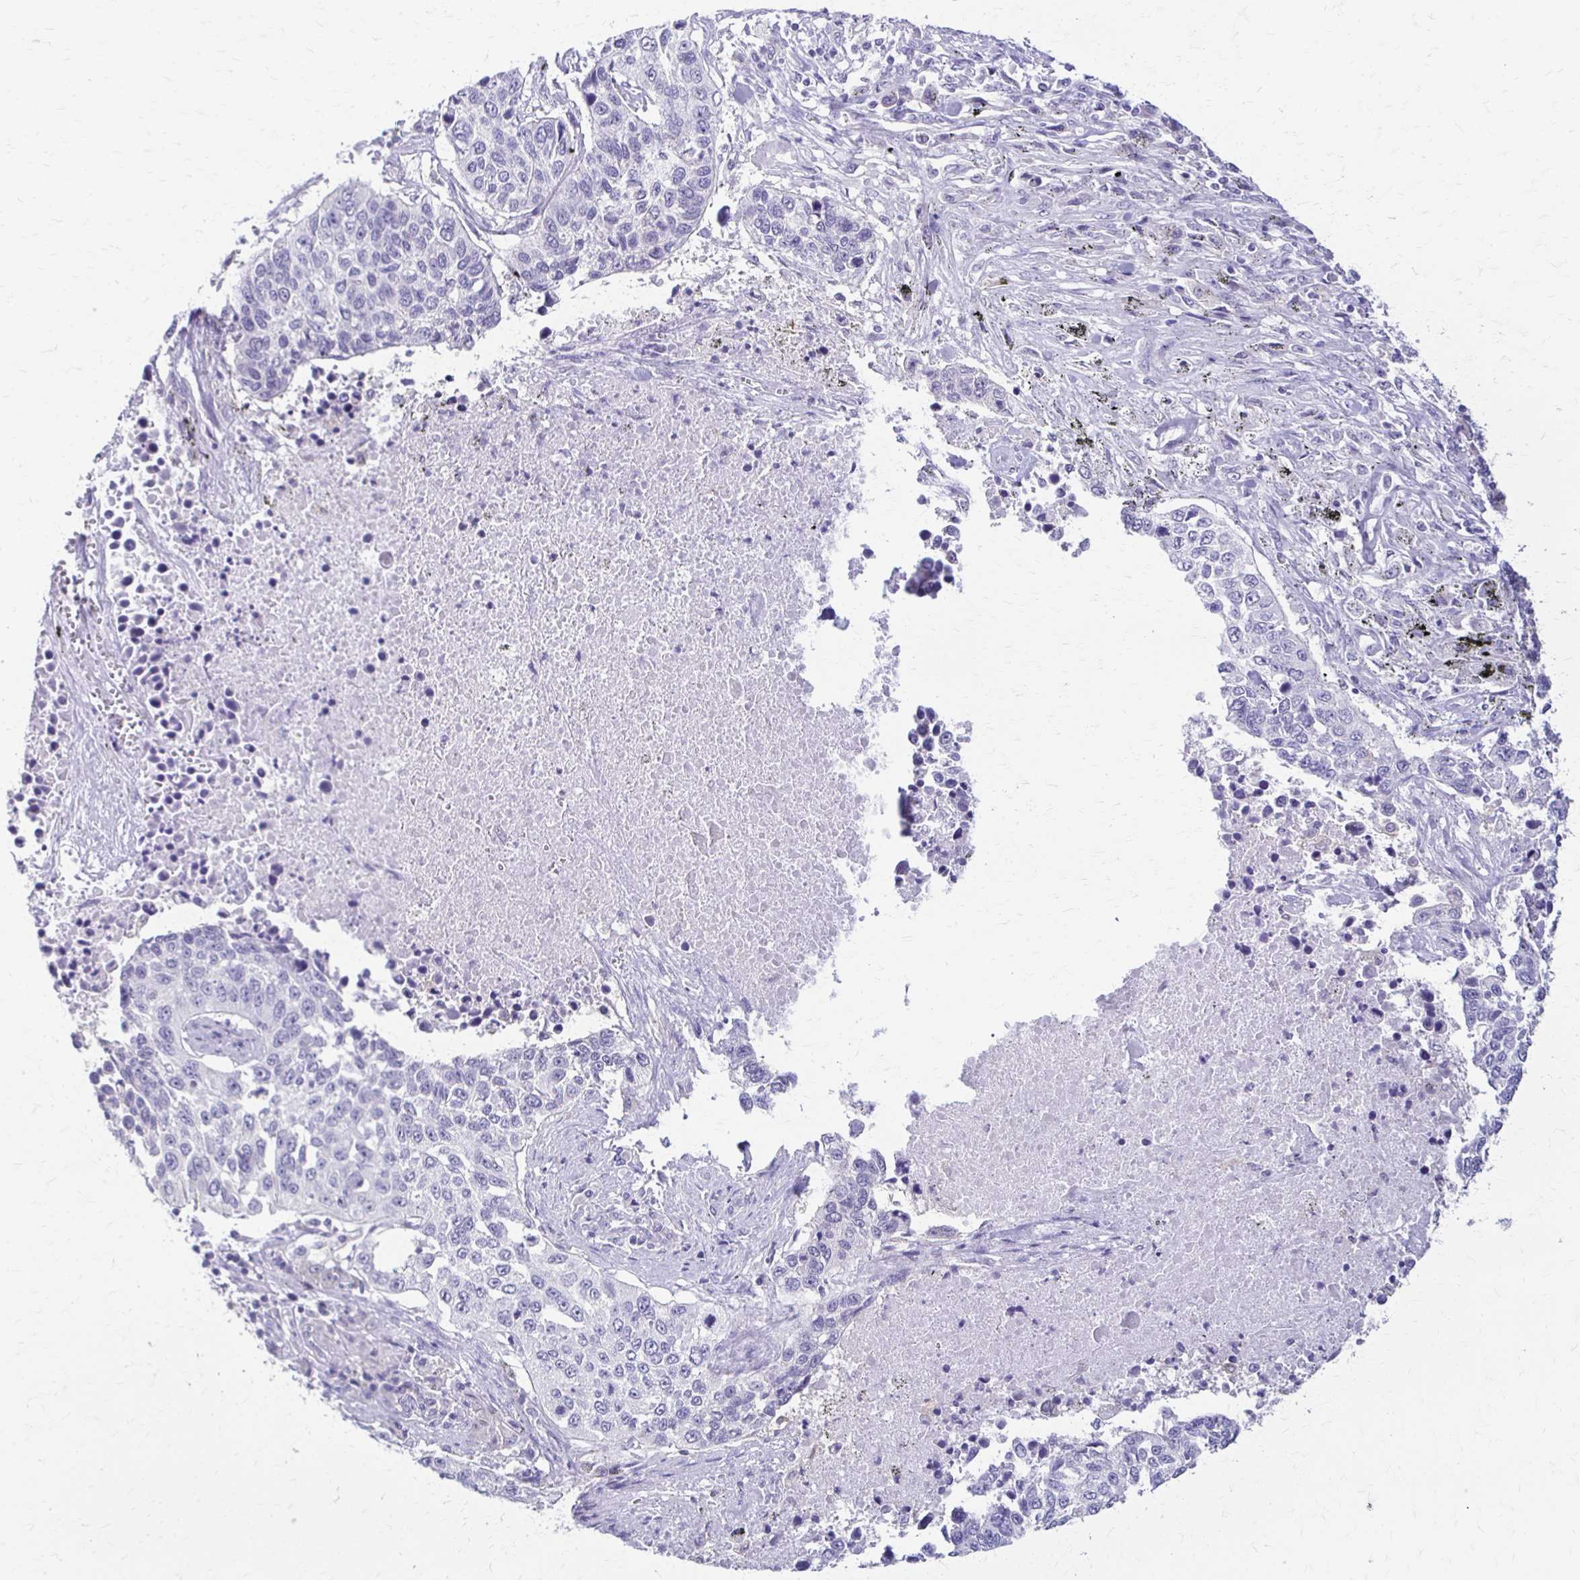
{"staining": {"intensity": "negative", "quantity": "none", "location": "none"}, "tissue": "lung cancer", "cell_type": "Tumor cells", "image_type": "cancer", "snomed": [{"axis": "morphology", "description": "Squamous cell carcinoma, NOS"}, {"axis": "topography", "description": "Lung"}], "caption": "High magnification brightfield microscopy of lung cancer (squamous cell carcinoma) stained with DAB (3,3'-diaminobenzidine) (brown) and counterstained with hematoxylin (blue): tumor cells show no significant positivity.", "gene": "PIK3AP1", "patient": {"sex": "male", "age": 62}}